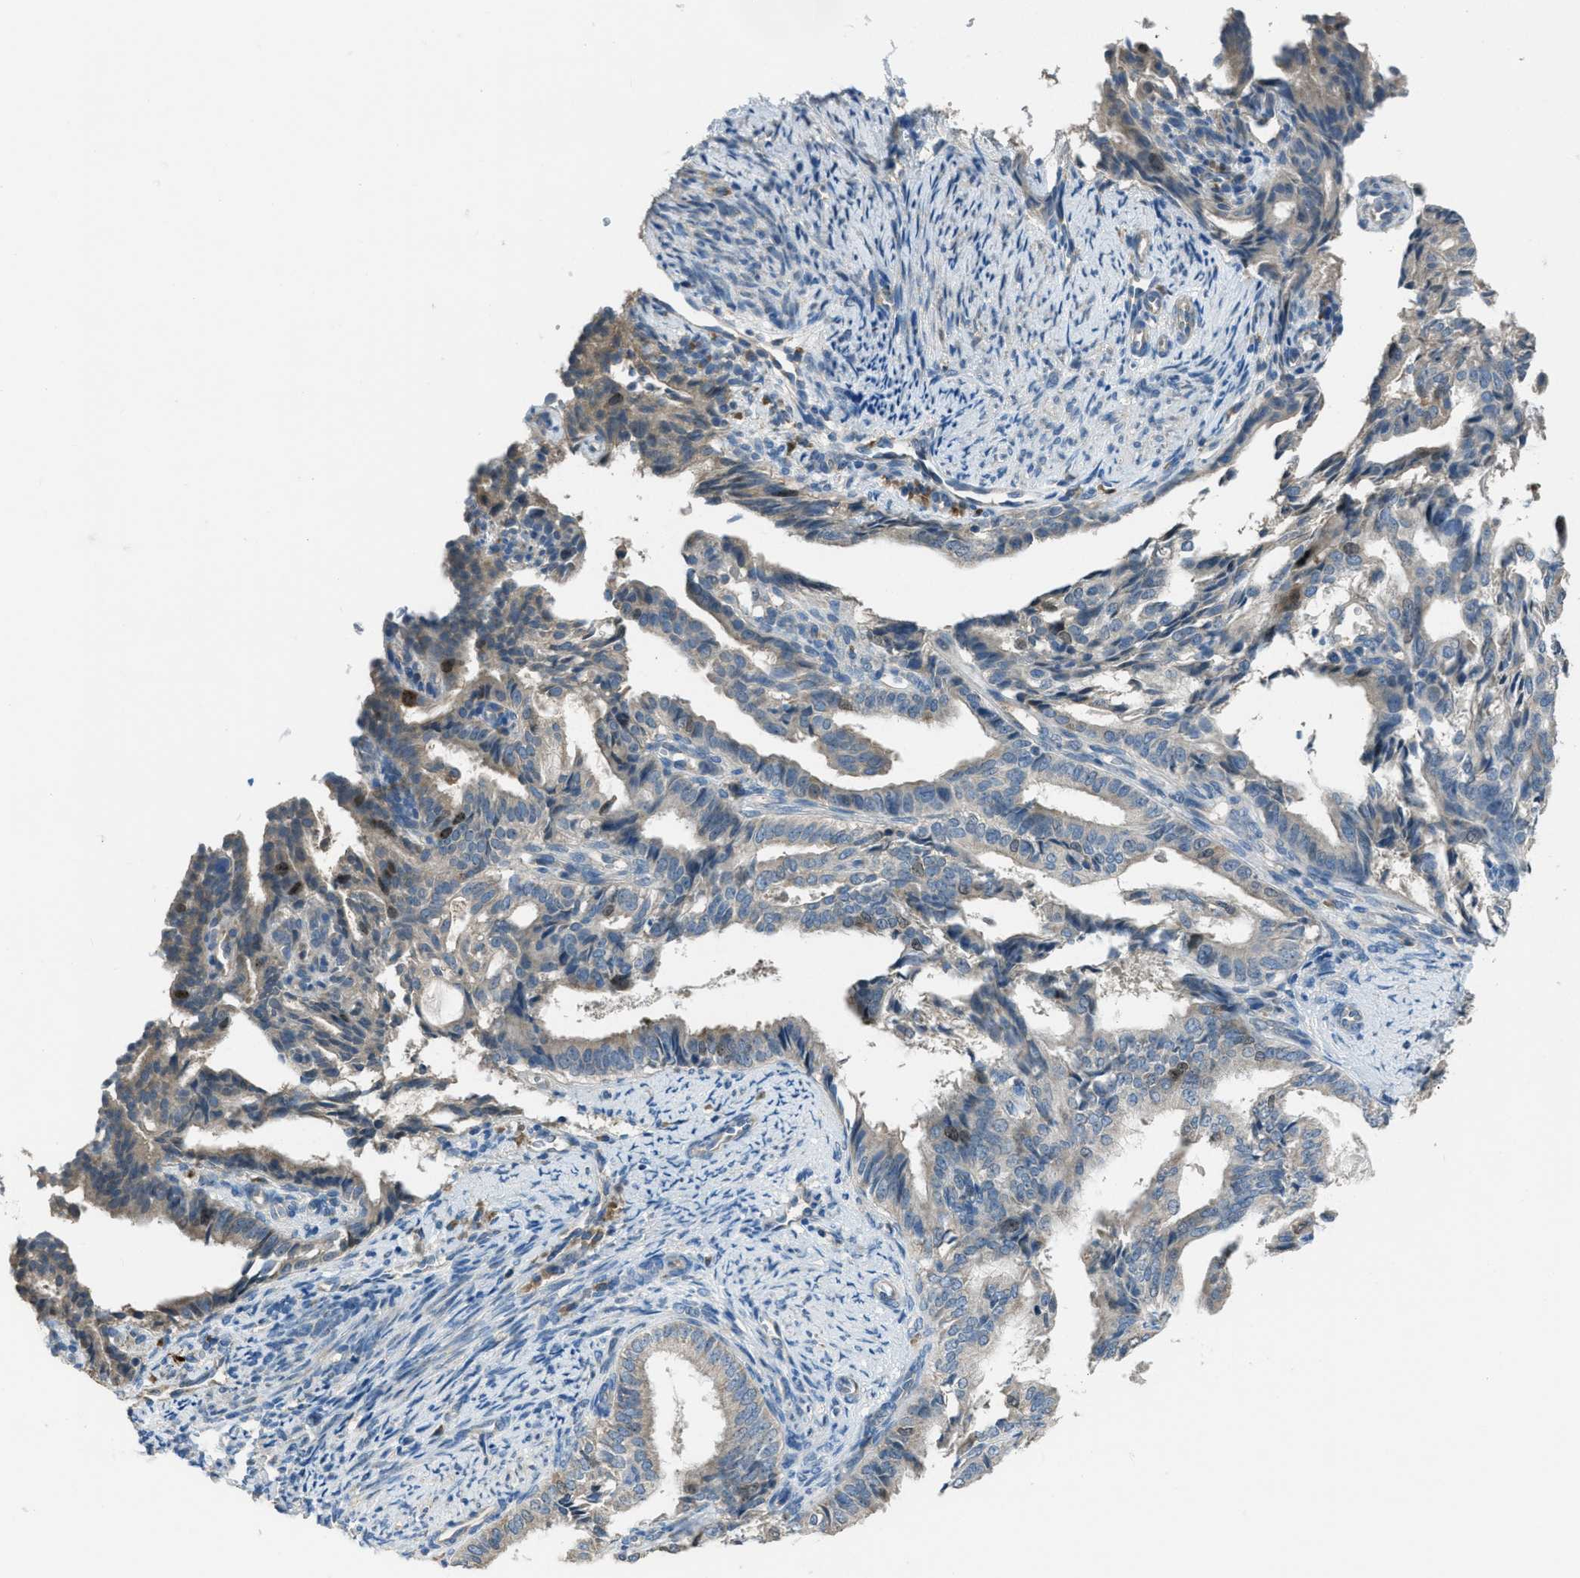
{"staining": {"intensity": "weak", "quantity": "25%-75%", "location": "cytoplasmic/membranous"}, "tissue": "endometrial cancer", "cell_type": "Tumor cells", "image_type": "cancer", "snomed": [{"axis": "morphology", "description": "Adenocarcinoma, NOS"}, {"axis": "topography", "description": "Endometrium"}], "caption": "Immunohistochemistry (IHC) image of neoplastic tissue: human endometrial cancer stained using immunohistochemistry shows low levels of weak protein expression localized specifically in the cytoplasmic/membranous of tumor cells, appearing as a cytoplasmic/membranous brown color.", "gene": "MIS18A", "patient": {"sex": "female", "age": 58}}